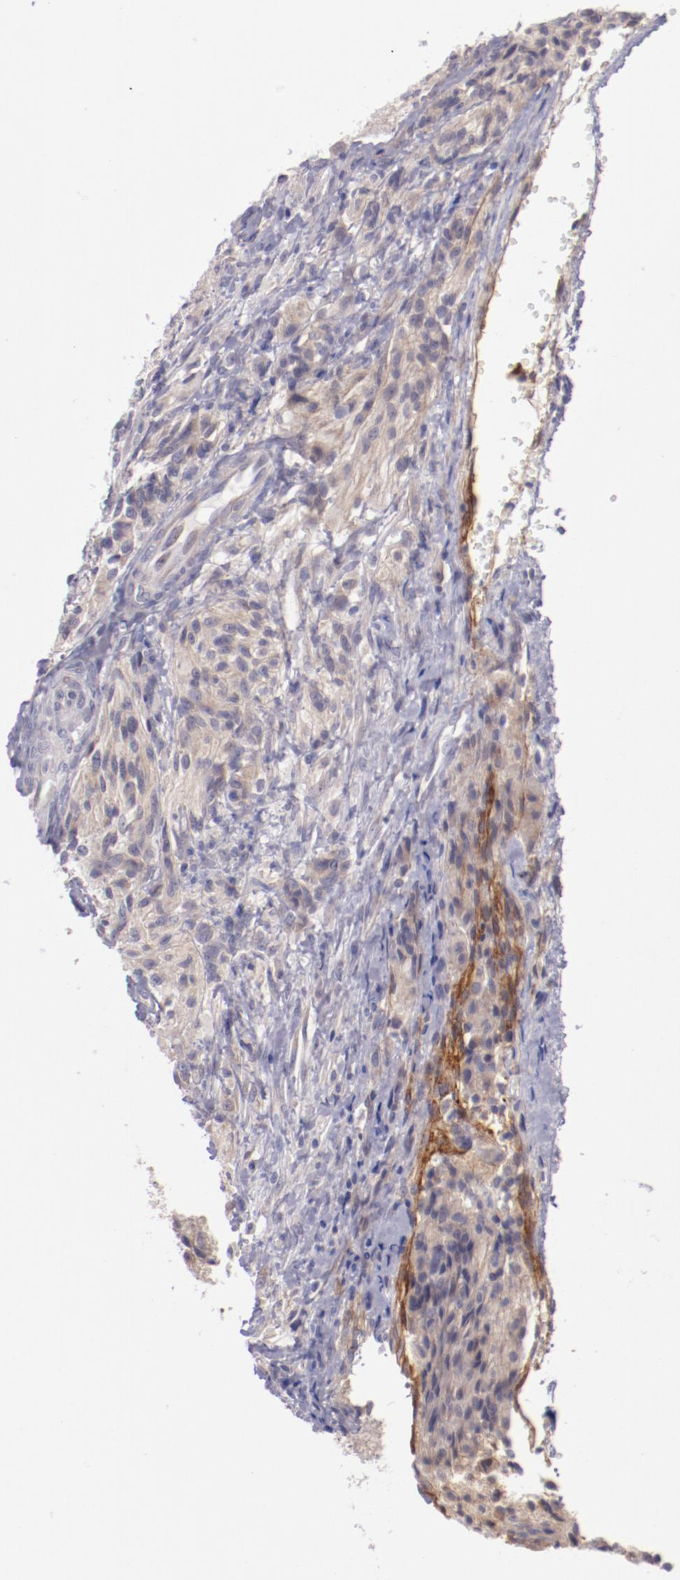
{"staining": {"intensity": "moderate", "quantity": ">75%", "location": "cytoplasmic/membranous"}, "tissue": "glioma", "cell_type": "Tumor cells", "image_type": "cancer", "snomed": [{"axis": "morphology", "description": "Normal tissue, NOS"}, {"axis": "morphology", "description": "Glioma, malignant, High grade"}, {"axis": "topography", "description": "Cerebral cortex"}], "caption": "DAB immunohistochemical staining of human malignant glioma (high-grade) exhibits moderate cytoplasmic/membranous protein positivity in approximately >75% of tumor cells.", "gene": "TRAF3", "patient": {"sex": "male", "age": 56}}